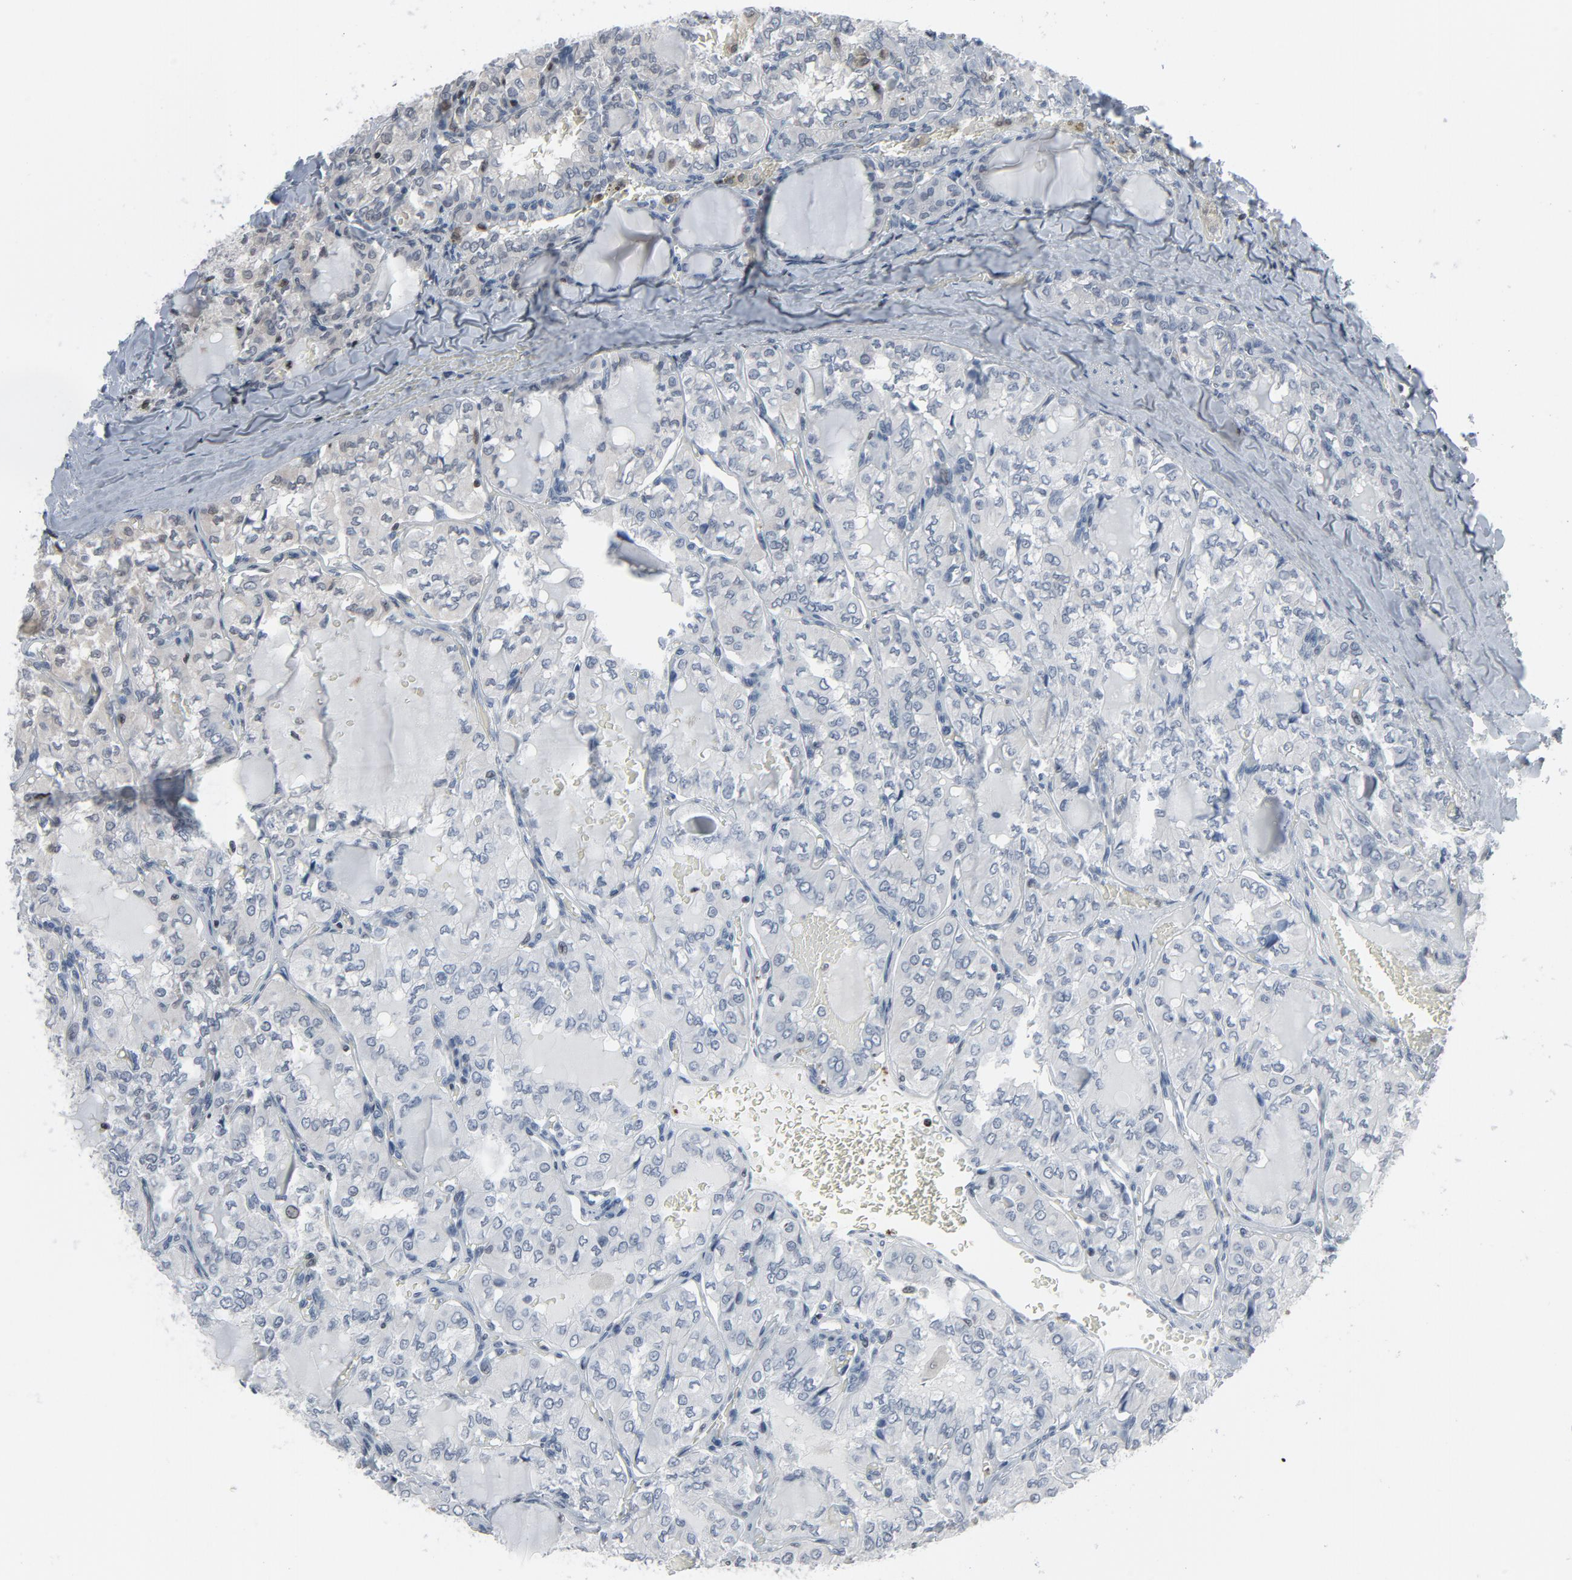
{"staining": {"intensity": "weak", "quantity": "25%-75%", "location": "cytoplasmic/membranous"}, "tissue": "thyroid cancer", "cell_type": "Tumor cells", "image_type": "cancer", "snomed": [{"axis": "morphology", "description": "Papillary adenocarcinoma, NOS"}, {"axis": "topography", "description": "Thyroid gland"}], "caption": "Papillary adenocarcinoma (thyroid) stained for a protein (brown) shows weak cytoplasmic/membranous positive positivity in approximately 25%-75% of tumor cells.", "gene": "STAT5A", "patient": {"sex": "male", "age": 20}}